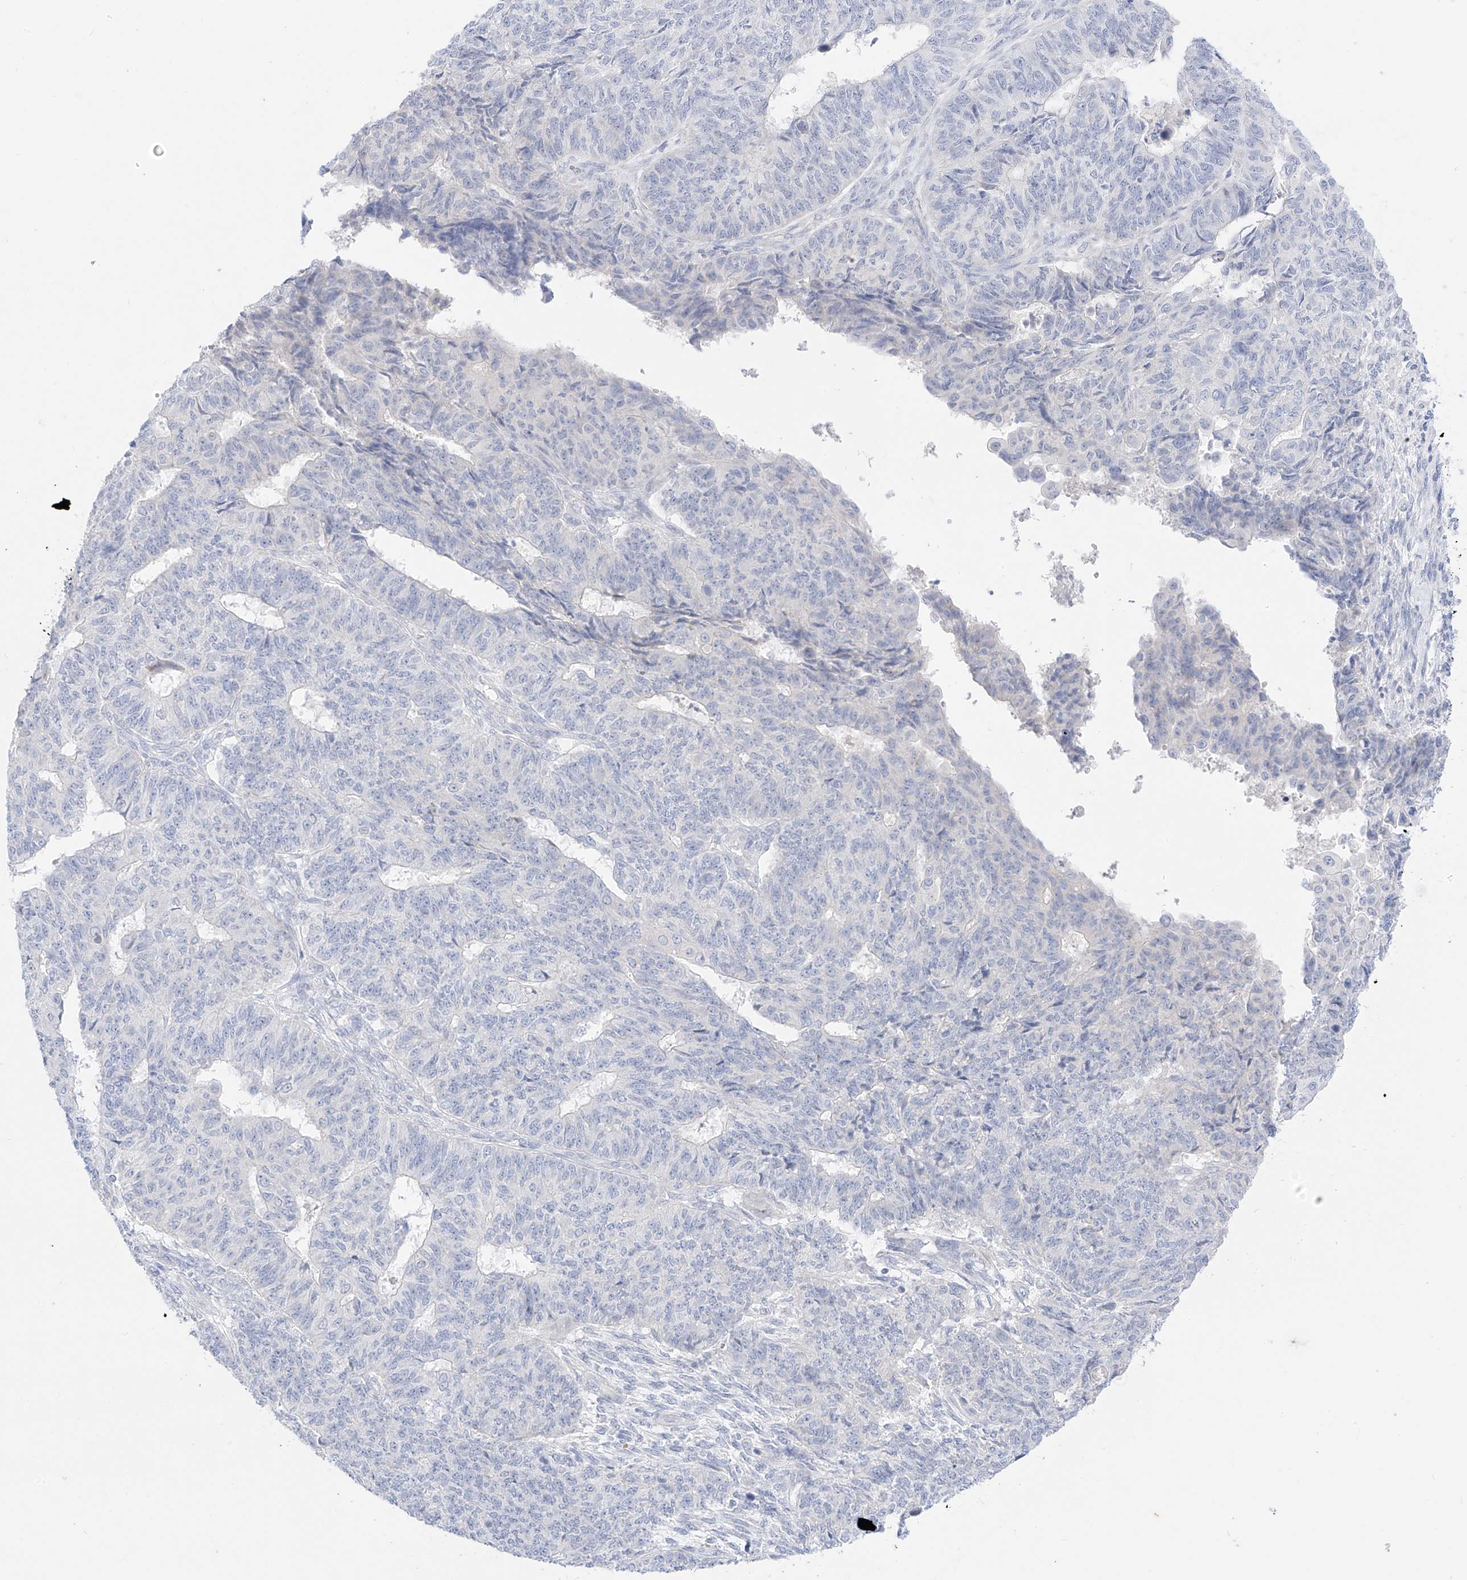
{"staining": {"intensity": "negative", "quantity": "none", "location": "none"}, "tissue": "endometrial cancer", "cell_type": "Tumor cells", "image_type": "cancer", "snomed": [{"axis": "morphology", "description": "Adenocarcinoma, NOS"}, {"axis": "topography", "description": "Endometrium"}], "caption": "Immunohistochemistry photomicrograph of human endometrial cancer (adenocarcinoma) stained for a protein (brown), which demonstrates no positivity in tumor cells.", "gene": "ST3GAL5", "patient": {"sex": "female", "age": 32}}